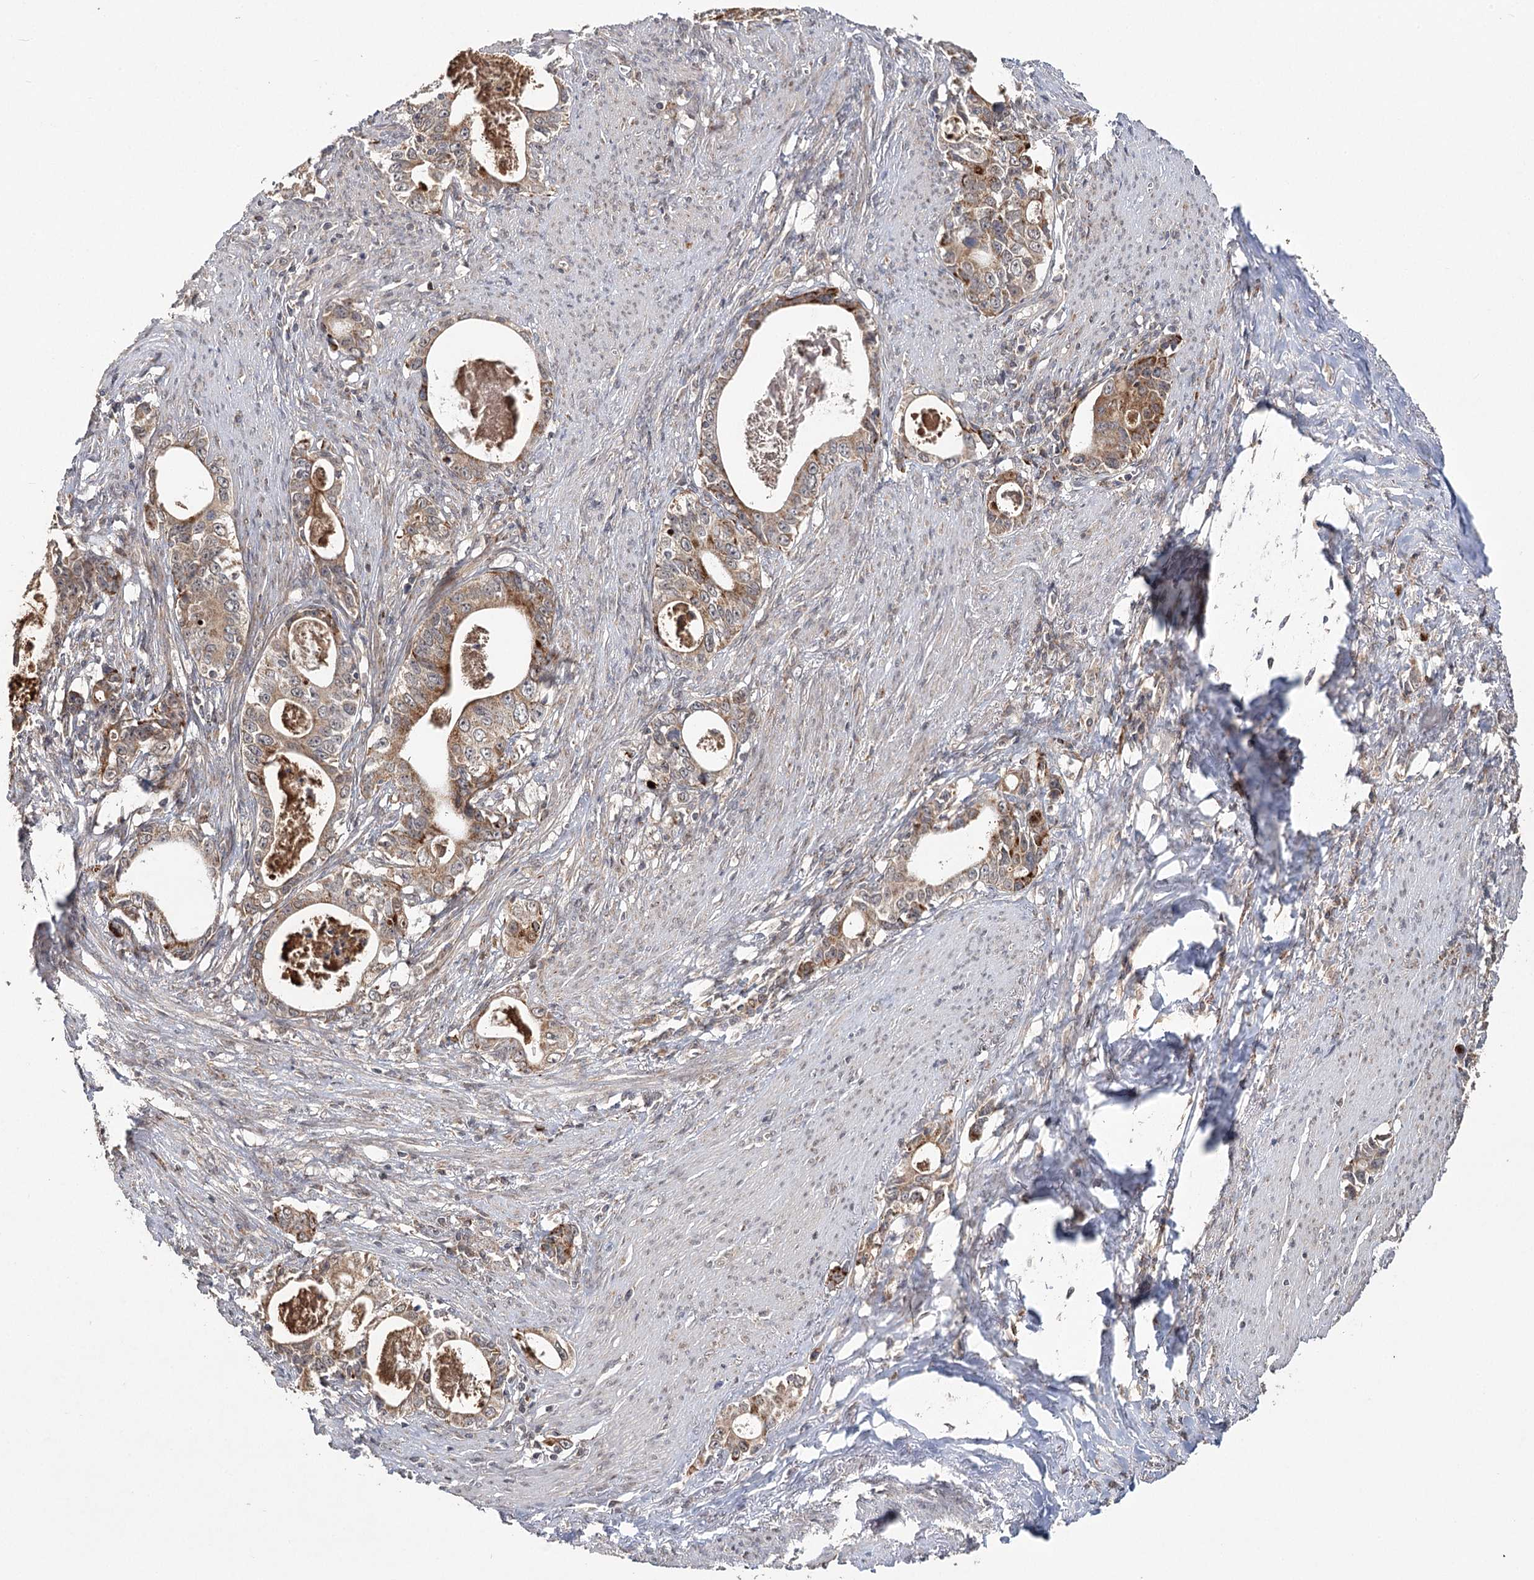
{"staining": {"intensity": "moderate", "quantity": ">75%", "location": "cytoplasmic/membranous"}, "tissue": "stomach cancer", "cell_type": "Tumor cells", "image_type": "cancer", "snomed": [{"axis": "morphology", "description": "Adenocarcinoma, NOS"}, {"axis": "topography", "description": "Stomach, lower"}], "caption": "This photomicrograph shows stomach adenocarcinoma stained with immunohistochemistry (IHC) to label a protein in brown. The cytoplasmic/membranous of tumor cells show moderate positivity for the protein. Nuclei are counter-stained blue.", "gene": "ZNRF3", "patient": {"sex": "female", "age": 72}}